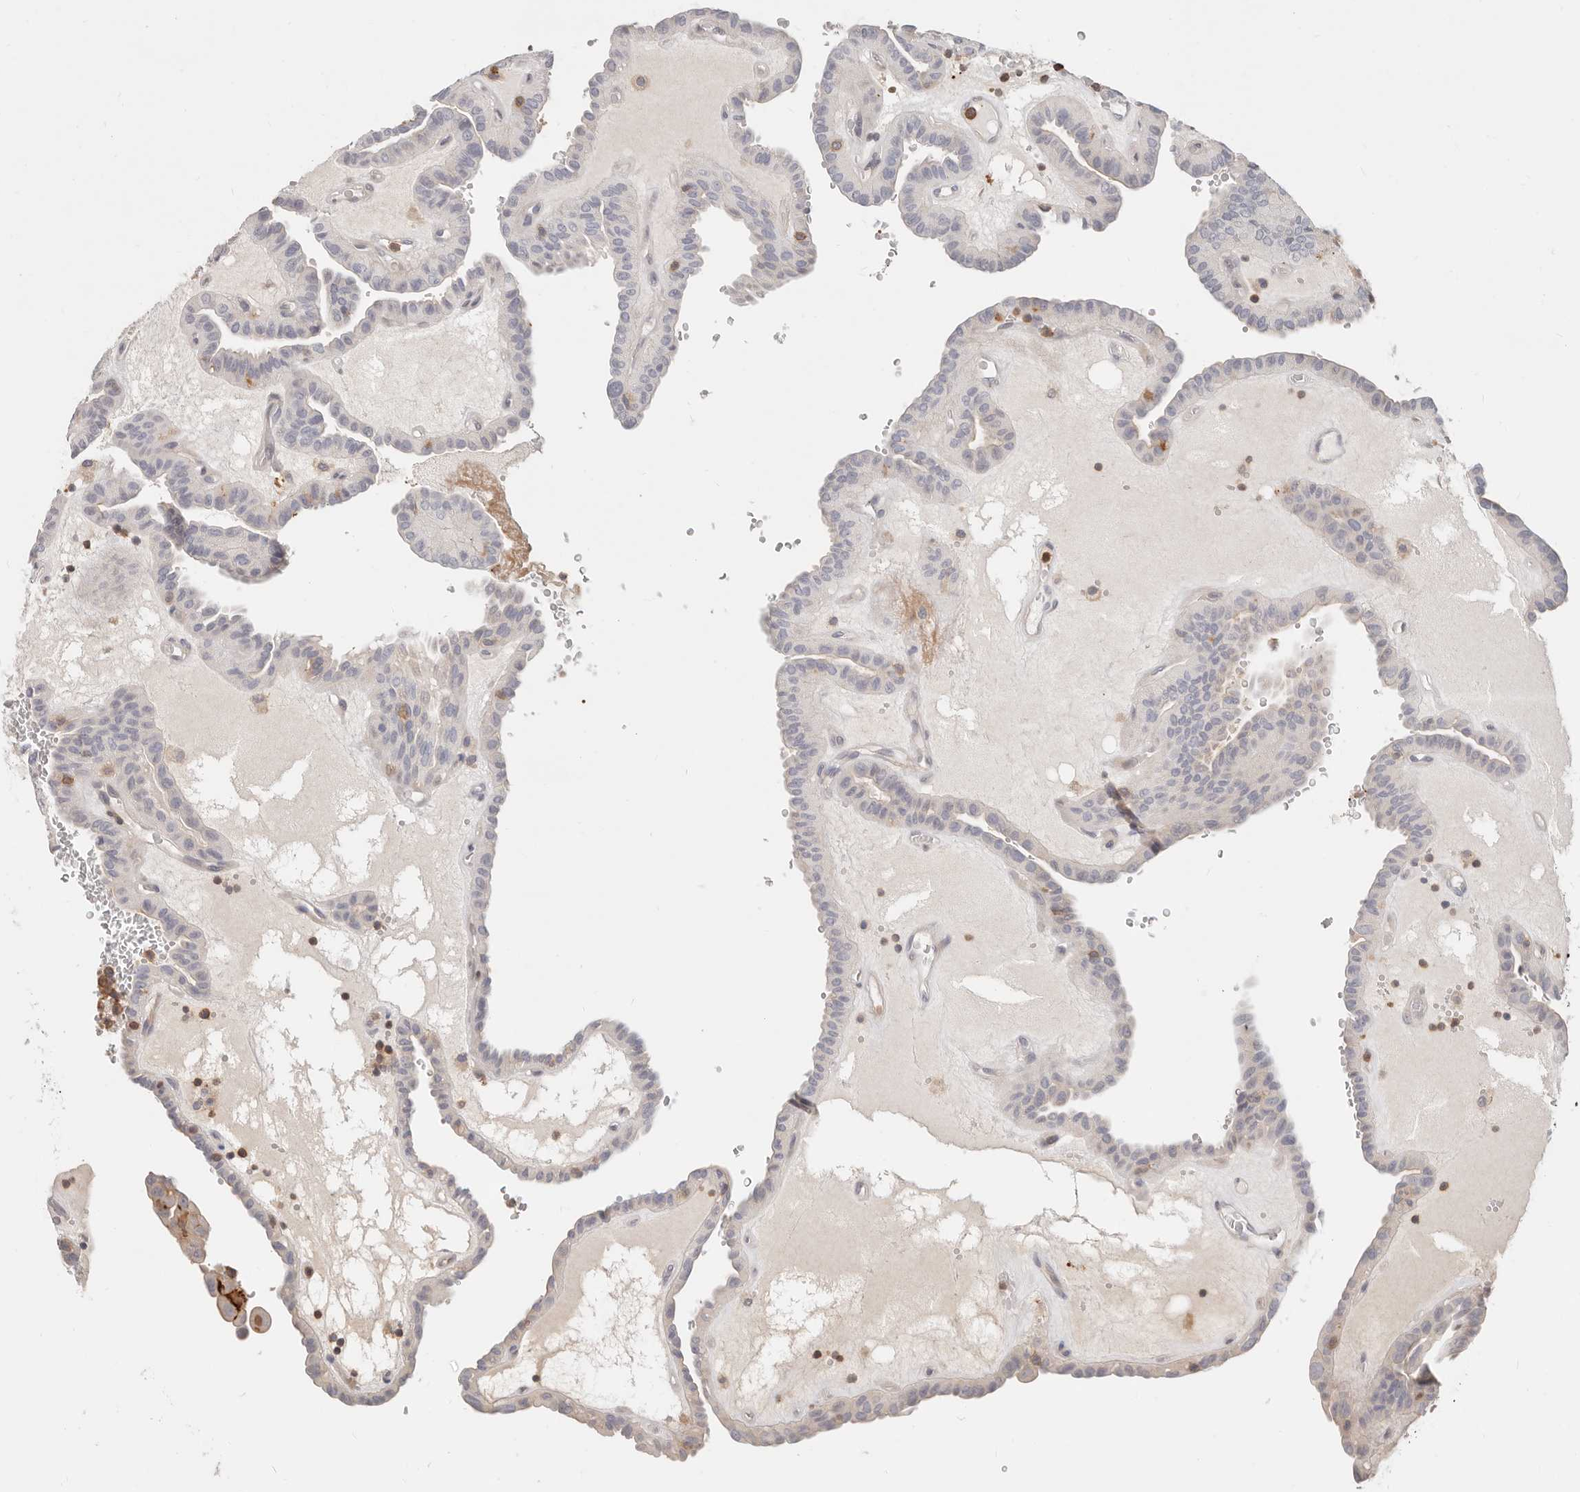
{"staining": {"intensity": "negative", "quantity": "none", "location": "none"}, "tissue": "thyroid cancer", "cell_type": "Tumor cells", "image_type": "cancer", "snomed": [{"axis": "morphology", "description": "Papillary adenocarcinoma, NOS"}, {"axis": "topography", "description": "Thyroid gland"}], "caption": "Protein analysis of papillary adenocarcinoma (thyroid) demonstrates no significant positivity in tumor cells.", "gene": "TMEM63B", "patient": {"sex": "male", "age": 77}}